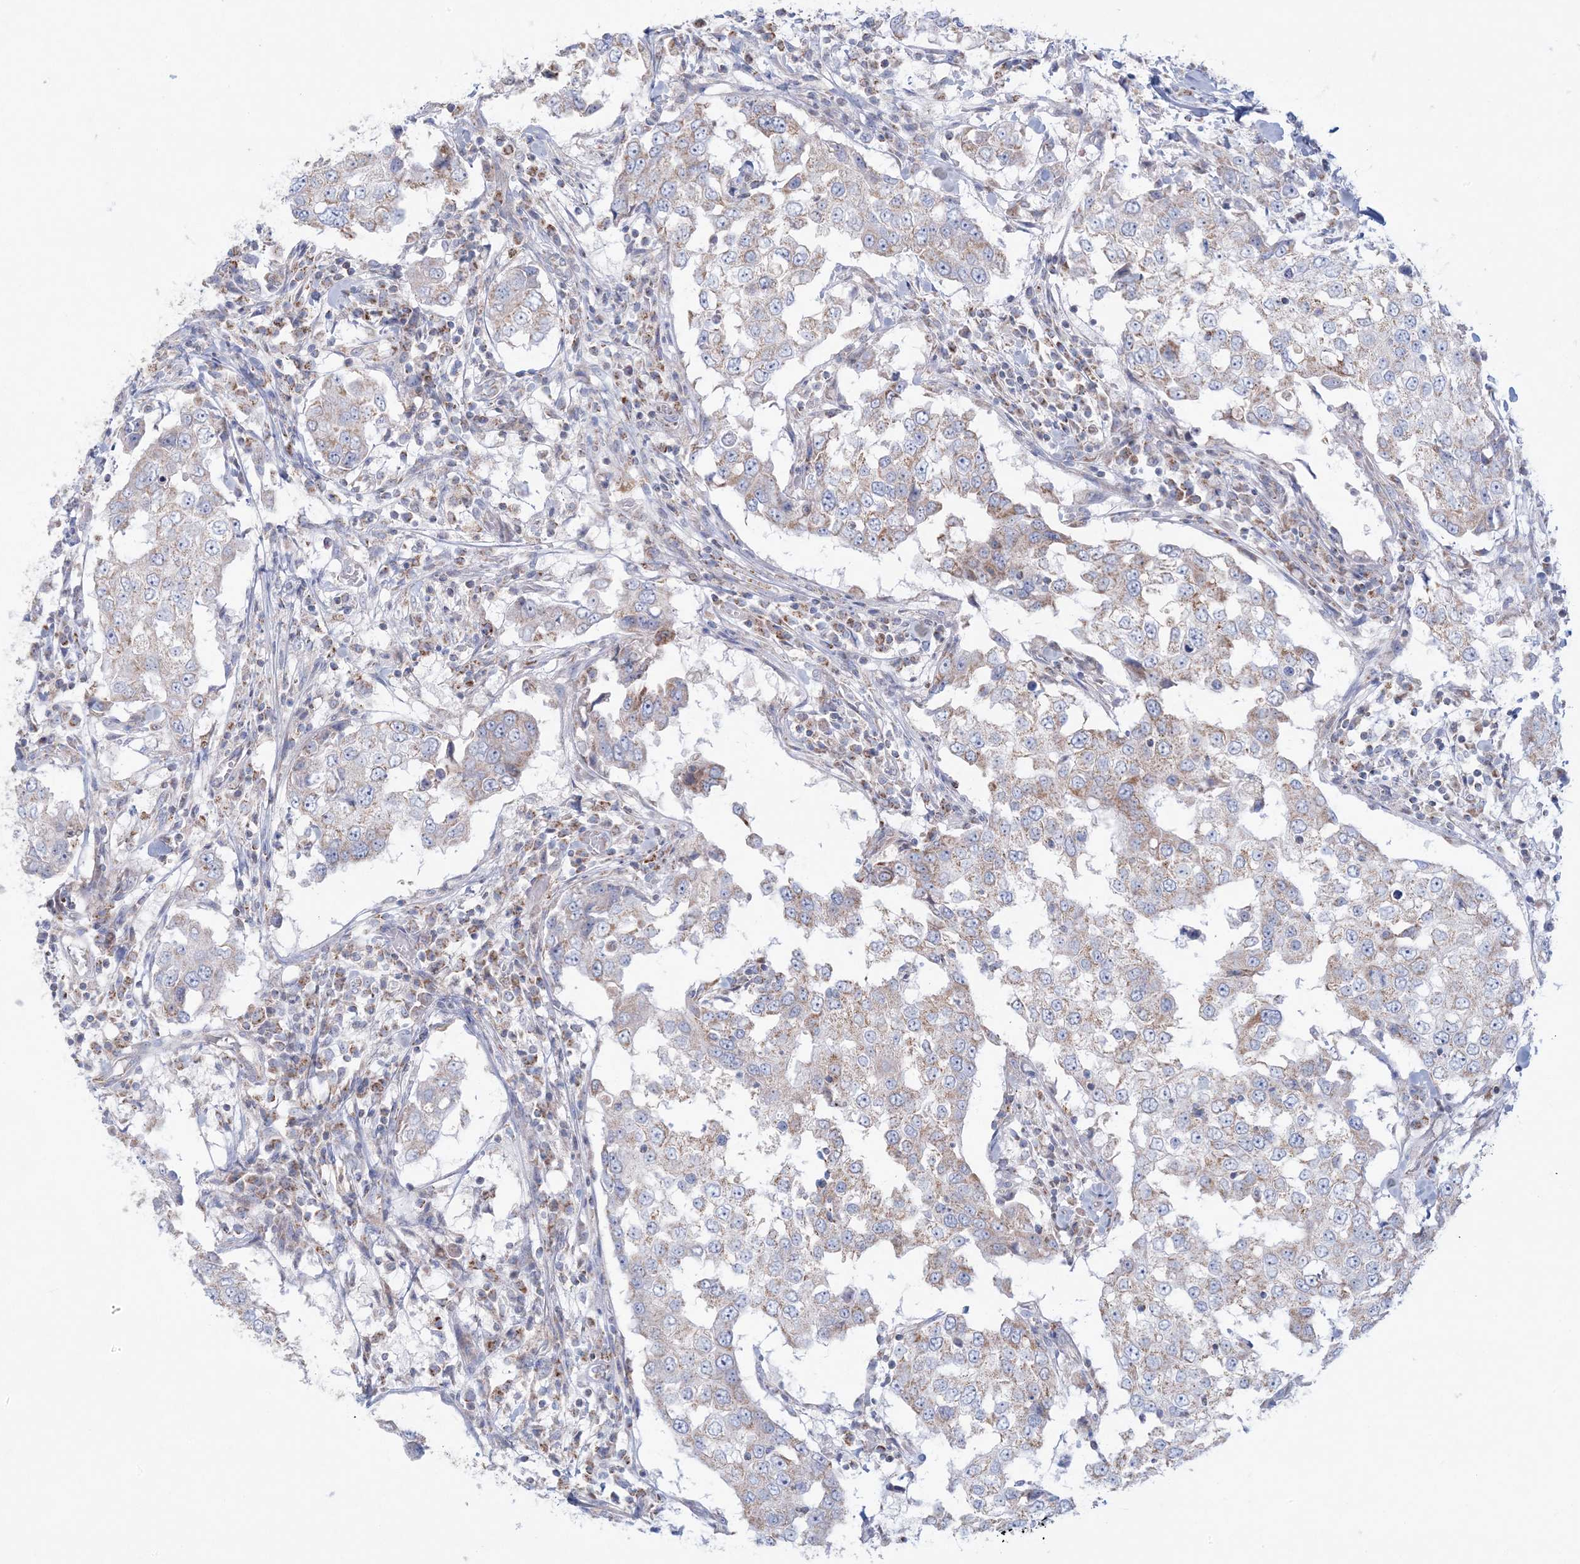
{"staining": {"intensity": "moderate", "quantity": "<25%", "location": "cytoplasmic/membranous"}, "tissue": "breast cancer", "cell_type": "Tumor cells", "image_type": "cancer", "snomed": [{"axis": "morphology", "description": "Duct carcinoma"}, {"axis": "topography", "description": "Breast"}], "caption": "High-power microscopy captured an IHC histopathology image of intraductal carcinoma (breast), revealing moderate cytoplasmic/membranous expression in about <25% of tumor cells.", "gene": "KCTD6", "patient": {"sex": "female", "age": 27}}